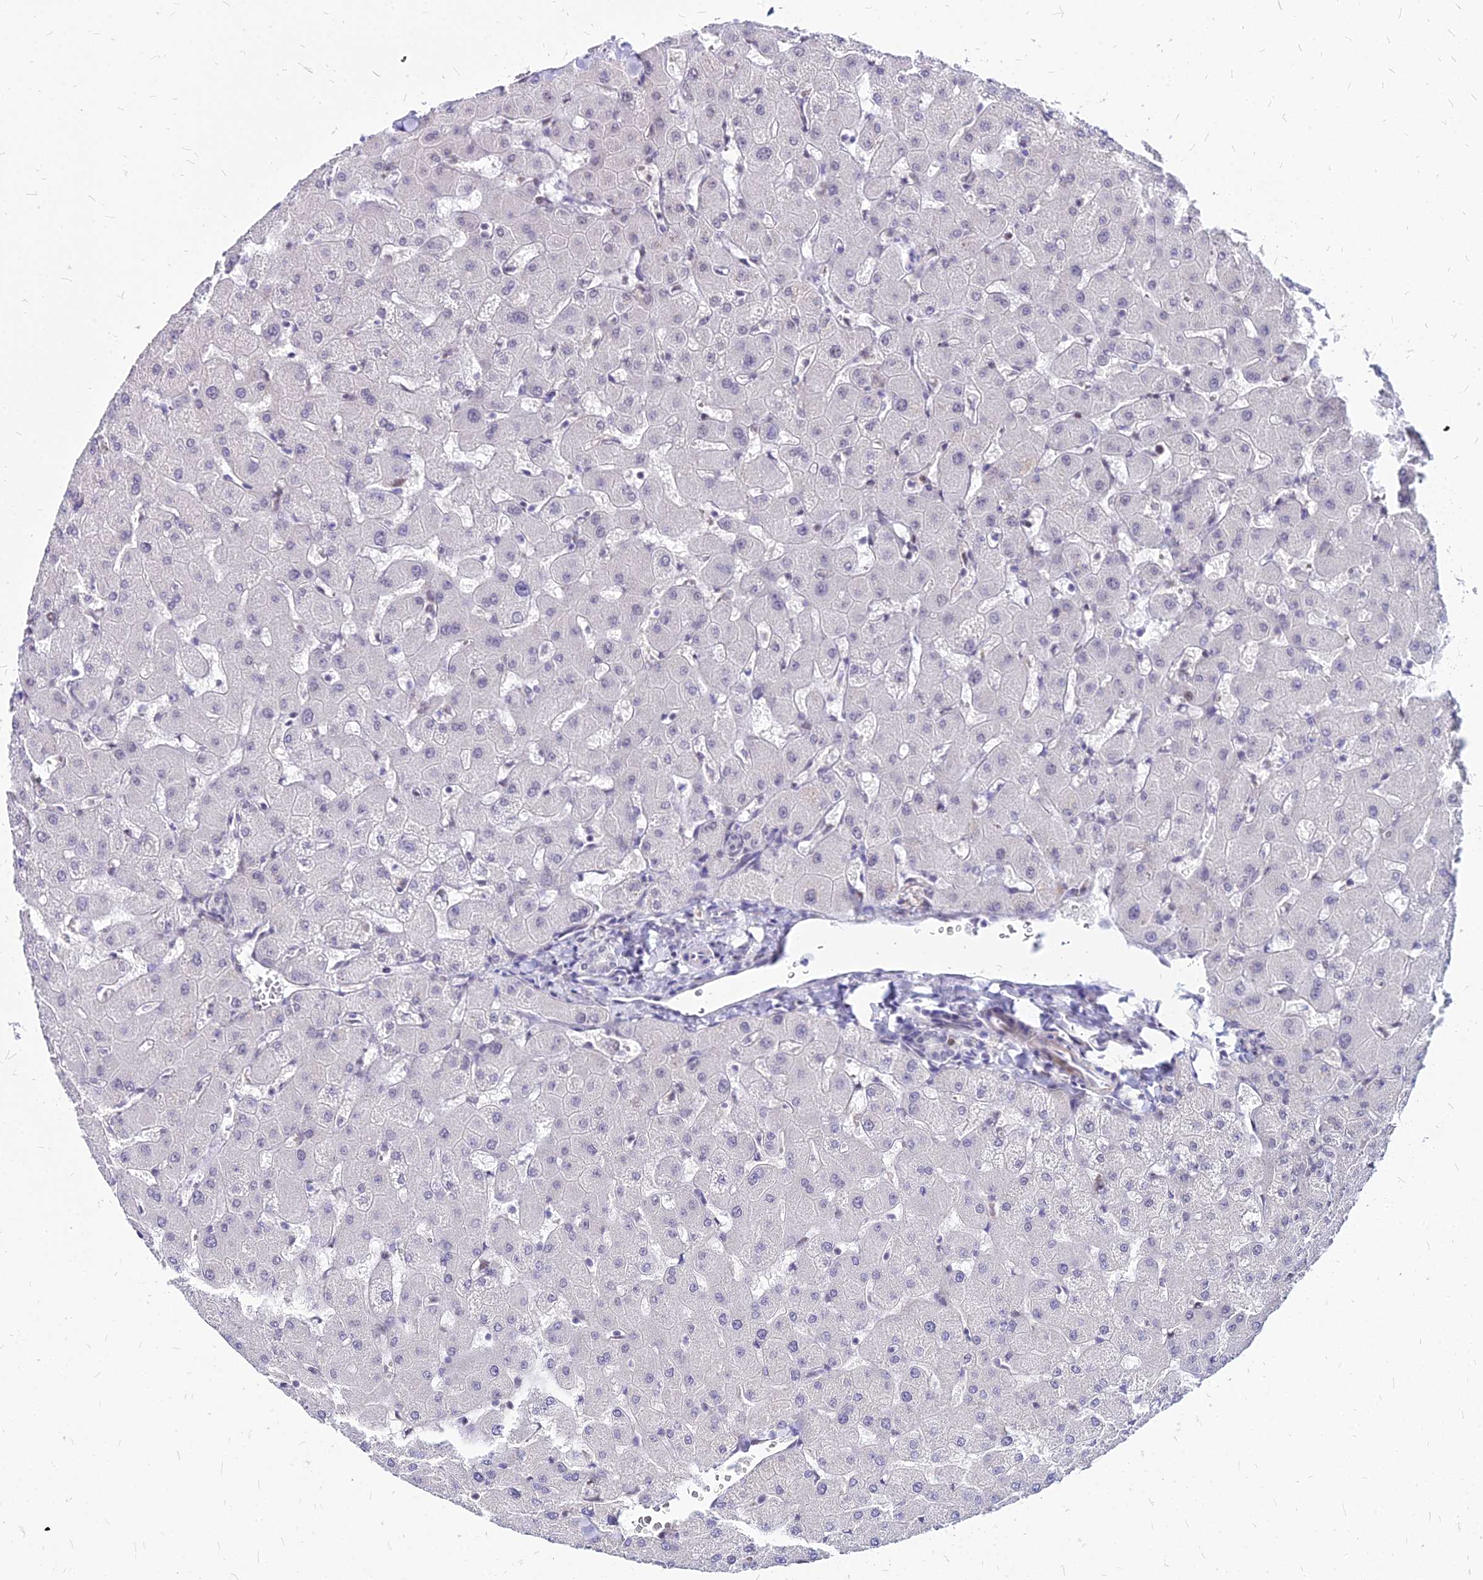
{"staining": {"intensity": "negative", "quantity": "none", "location": "none"}, "tissue": "liver", "cell_type": "Cholangiocytes", "image_type": "normal", "snomed": [{"axis": "morphology", "description": "Normal tissue, NOS"}, {"axis": "topography", "description": "Liver"}], "caption": "Normal liver was stained to show a protein in brown. There is no significant staining in cholangiocytes. (Stains: DAB IHC with hematoxylin counter stain, Microscopy: brightfield microscopy at high magnification).", "gene": "FDX2", "patient": {"sex": "female", "age": 63}}